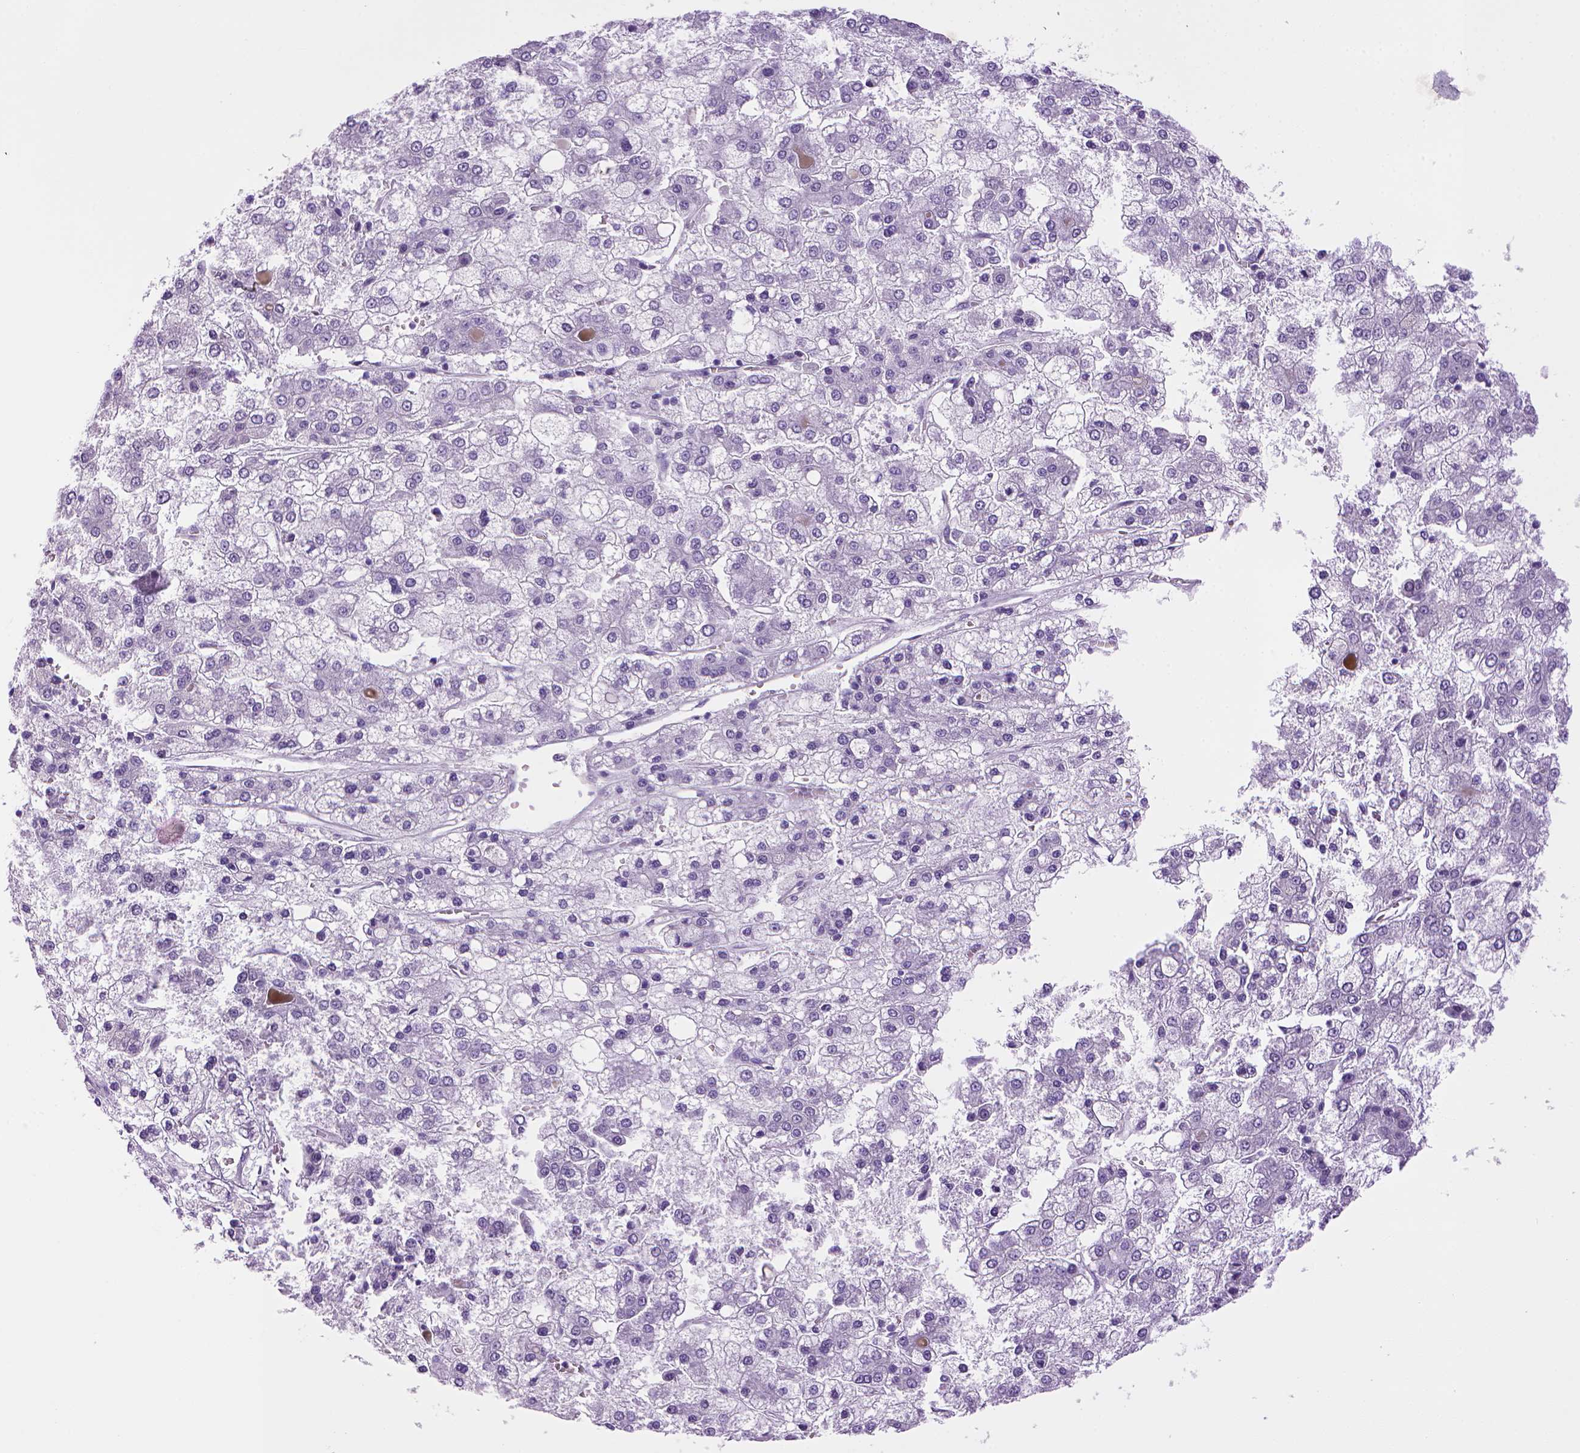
{"staining": {"intensity": "negative", "quantity": "none", "location": "none"}, "tissue": "liver cancer", "cell_type": "Tumor cells", "image_type": "cancer", "snomed": [{"axis": "morphology", "description": "Carcinoma, Hepatocellular, NOS"}, {"axis": "topography", "description": "Liver"}], "caption": "The micrograph displays no staining of tumor cells in liver cancer (hepatocellular carcinoma).", "gene": "SGCG", "patient": {"sex": "male", "age": 73}}